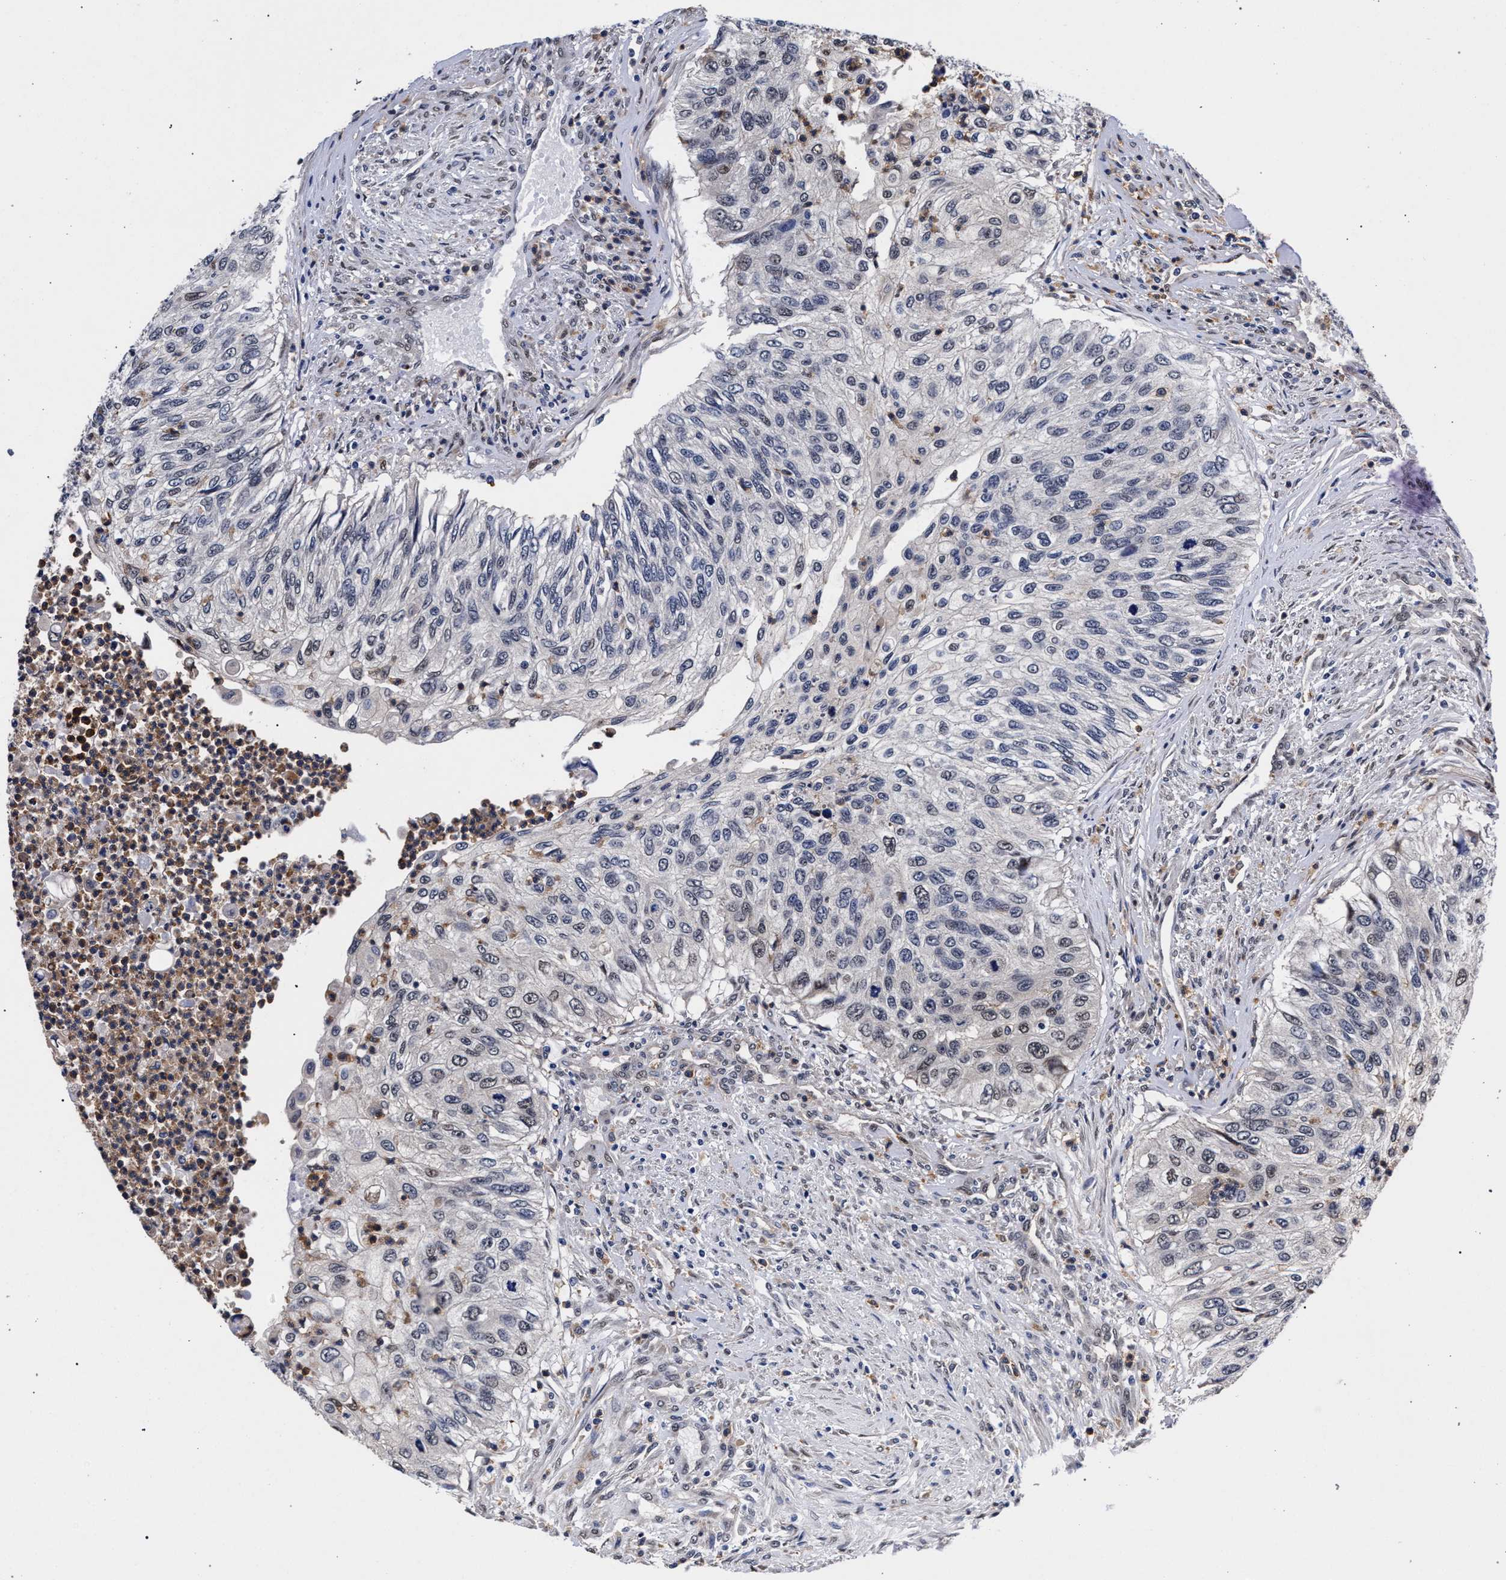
{"staining": {"intensity": "weak", "quantity": "<25%", "location": "nuclear"}, "tissue": "urothelial cancer", "cell_type": "Tumor cells", "image_type": "cancer", "snomed": [{"axis": "morphology", "description": "Urothelial carcinoma, High grade"}, {"axis": "topography", "description": "Urinary bladder"}], "caption": "IHC of human urothelial carcinoma (high-grade) demonstrates no expression in tumor cells. (DAB IHC visualized using brightfield microscopy, high magnification).", "gene": "ZNF462", "patient": {"sex": "female", "age": 60}}